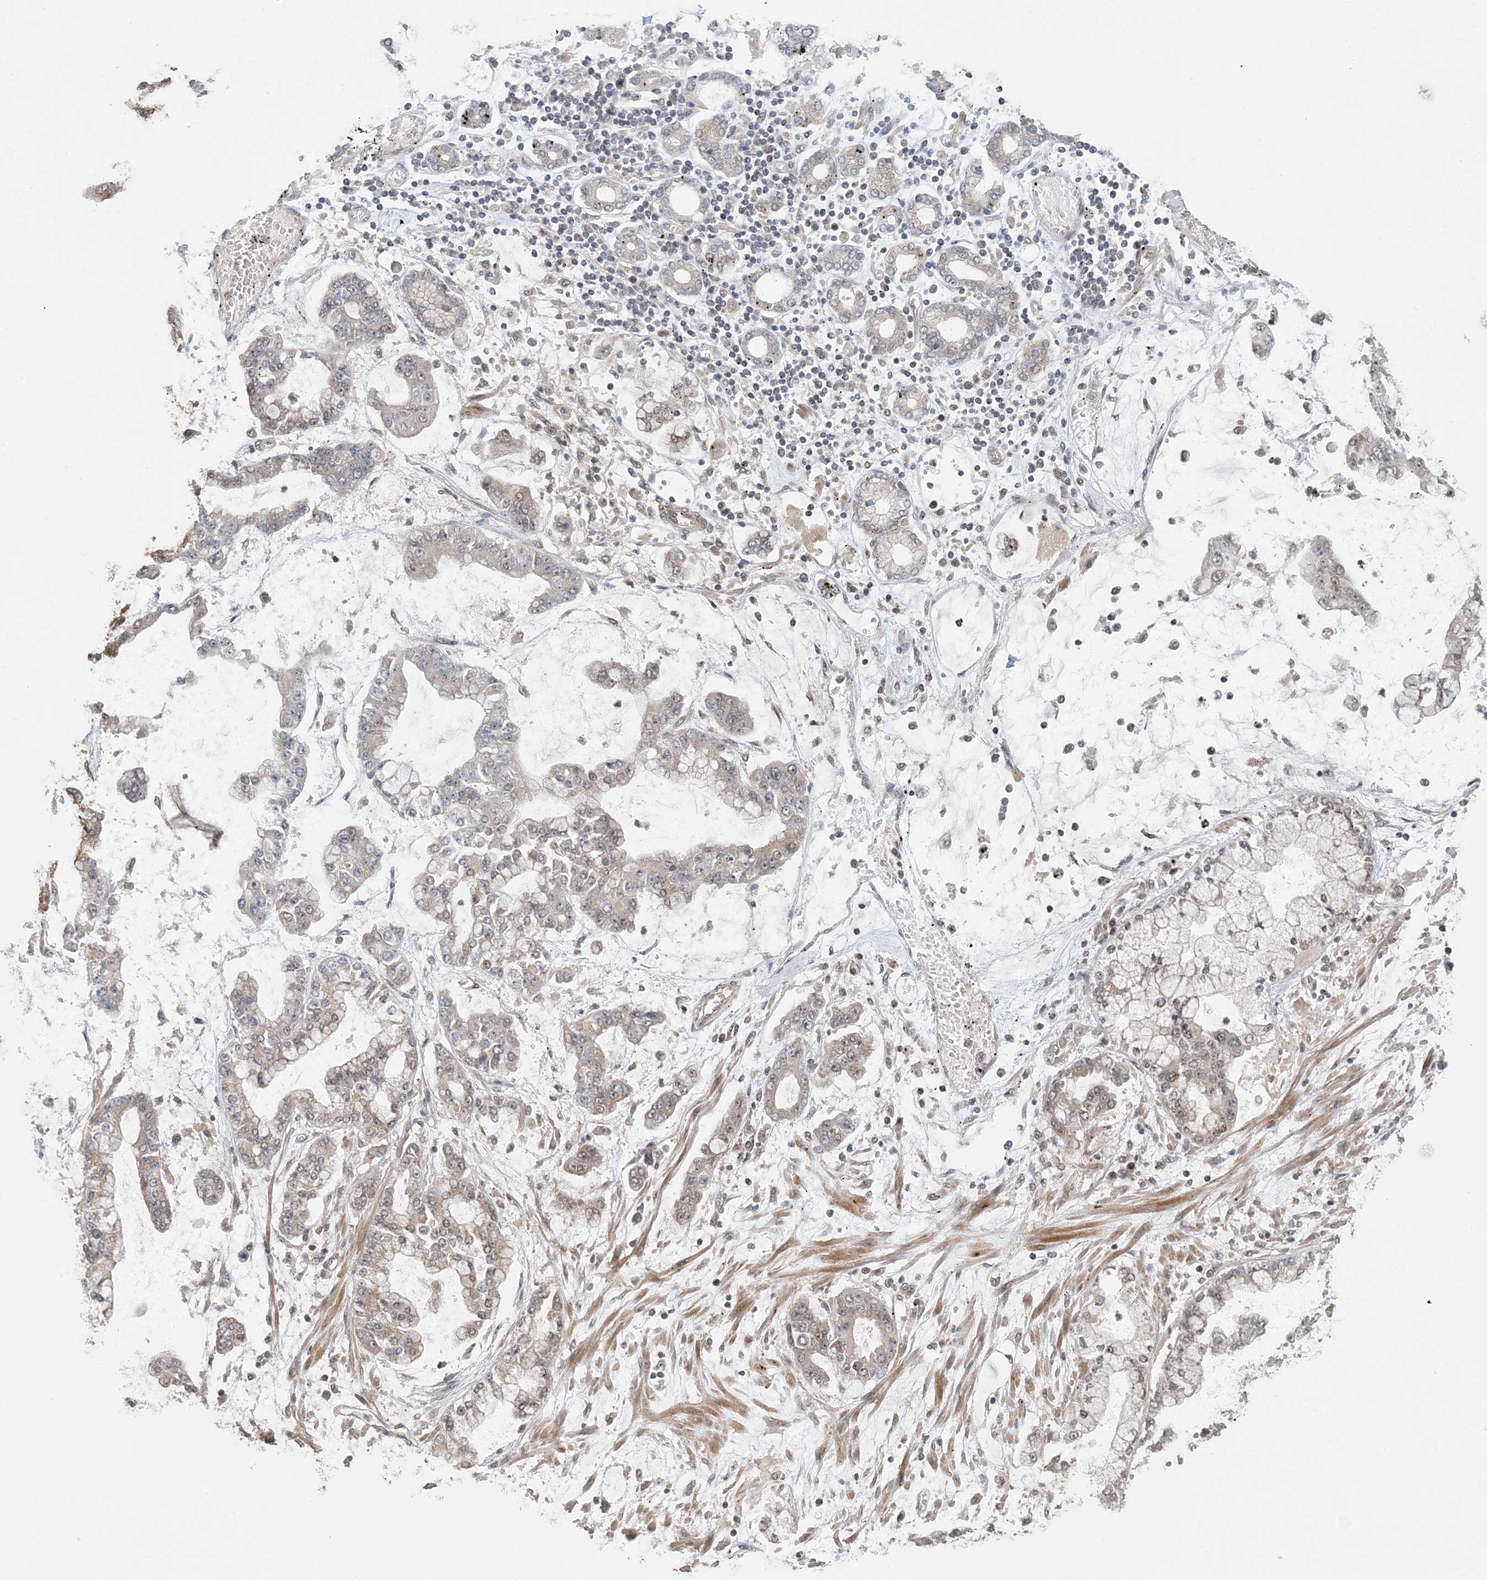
{"staining": {"intensity": "weak", "quantity": "<25%", "location": "cytoplasmic/membranous,nuclear"}, "tissue": "stomach cancer", "cell_type": "Tumor cells", "image_type": "cancer", "snomed": [{"axis": "morphology", "description": "Normal tissue, NOS"}, {"axis": "morphology", "description": "Adenocarcinoma, NOS"}, {"axis": "topography", "description": "Stomach, upper"}, {"axis": "topography", "description": "Stomach"}], "caption": "Immunohistochemistry (IHC) histopathology image of neoplastic tissue: human stomach adenocarcinoma stained with DAB displays no significant protein staining in tumor cells.", "gene": "ATP13A2", "patient": {"sex": "male", "age": 76}}